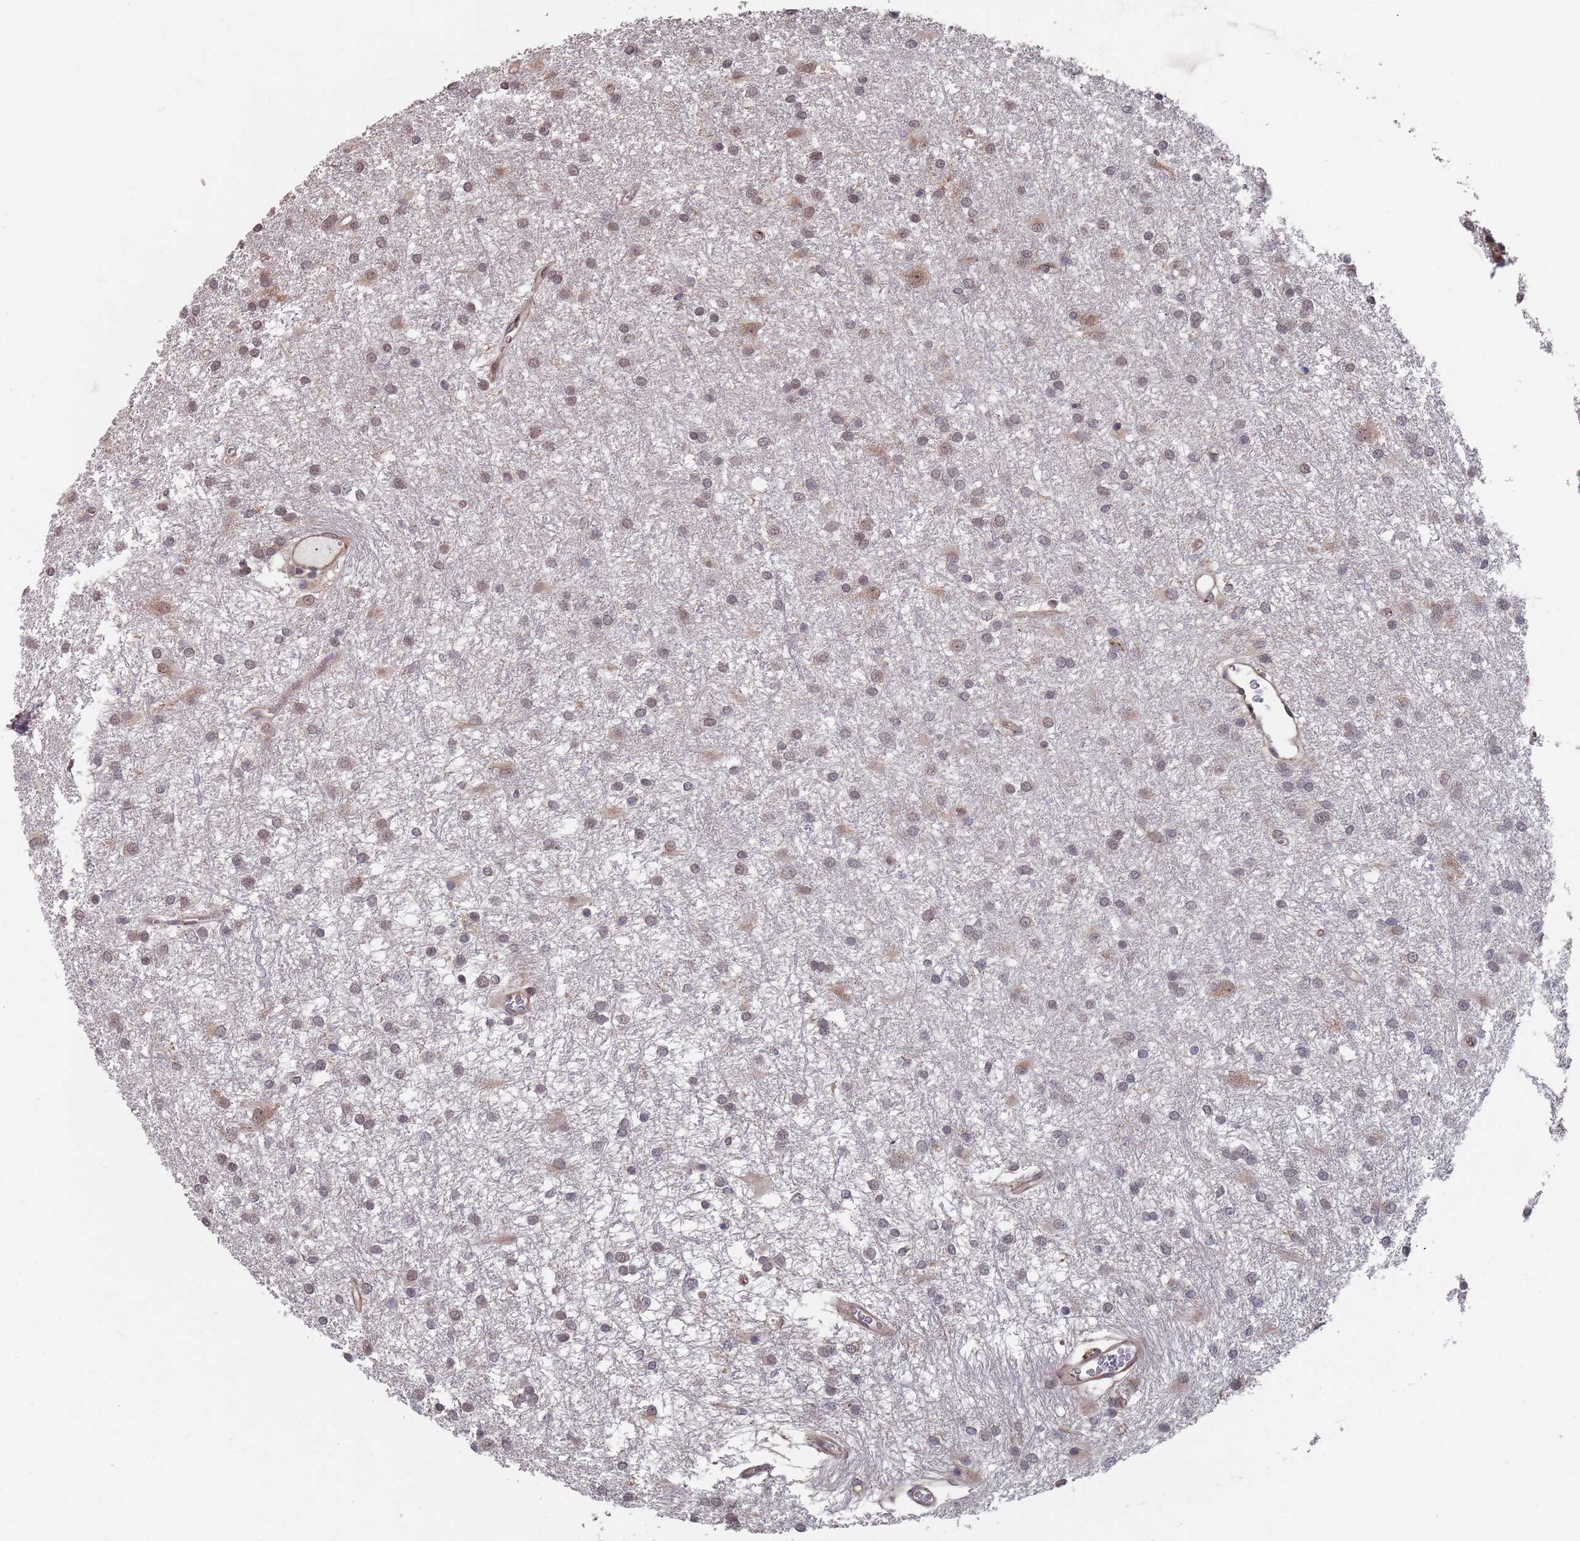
{"staining": {"intensity": "weak", "quantity": ">75%", "location": "cytoplasmic/membranous"}, "tissue": "glioma", "cell_type": "Tumor cells", "image_type": "cancer", "snomed": [{"axis": "morphology", "description": "Glioma, malignant, High grade"}, {"axis": "topography", "description": "Brain"}], "caption": "Immunohistochemistry (IHC) image of neoplastic tissue: glioma stained using IHC exhibits low levels of weak protein expression localized specifically in the cytoplasmic/membranous of tumor cells, appearing as a cytoplasmic/membranous brown color.", "gene": "UNC45A", "patient": {"sex": "female", "age": 50}}